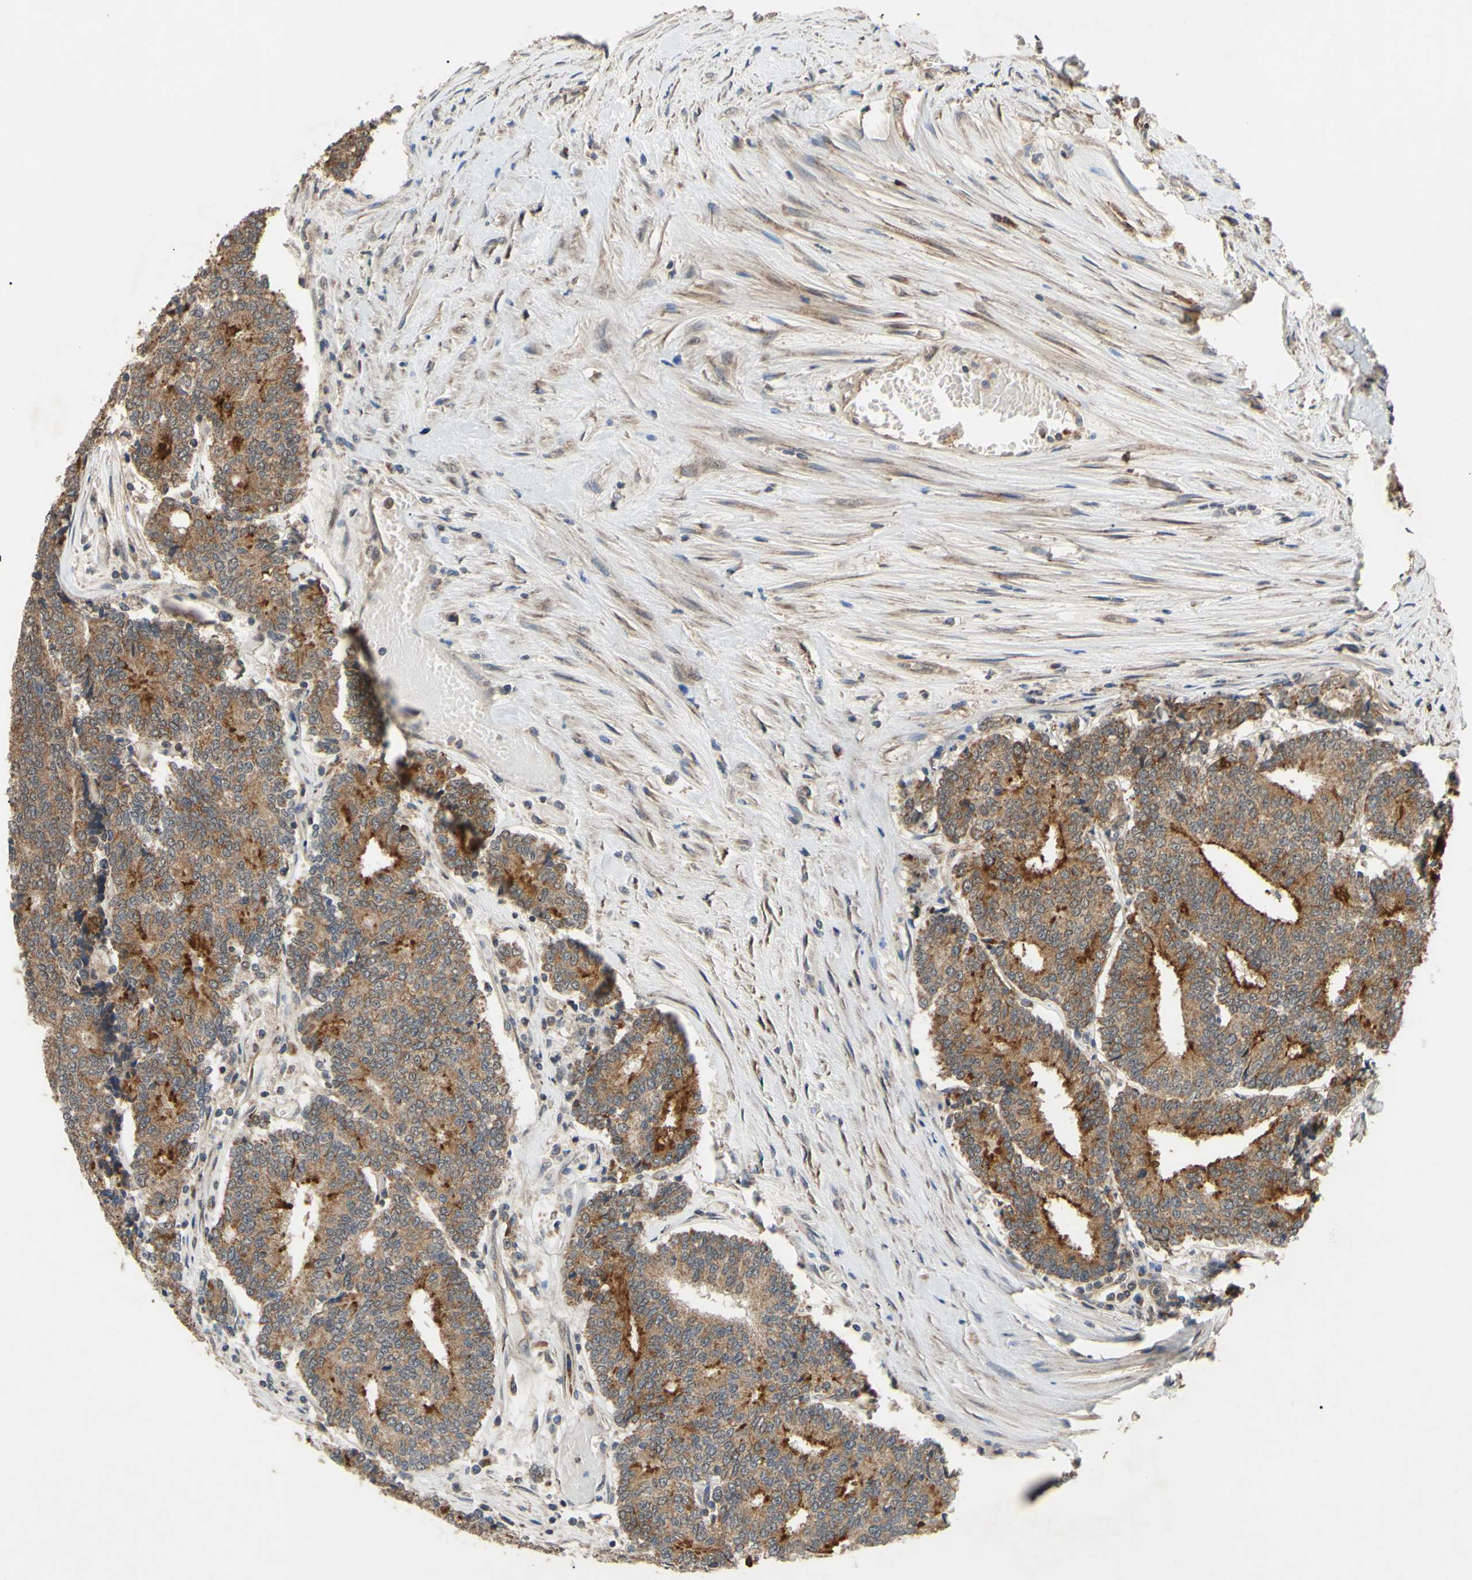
{"staining": {"intensity": "moderate", "quantity": ">75%", "location": "cytoplasmic/membranous"}, "tissue": "prostate cancer", "cell_type": "Tumor cells", "image_type": "cancer", "snomed": [{"axis": "morphology", "description": "Normal tissue, NOS"}, {"axis": "morphology", "description": "Adenocarcinoma, High grade"}, {"axis": "topography", "description": "Prostate"}, {"axis": "topography", "description": "Seminal veicle"}], "caption": "A medium amount of moderate cytoplasmic/membranous positivity is present in about >75% of tumor cells in prostate cancer tissue.", "gene": "CD164", "patient": {"sex": "male", "age": 55}}